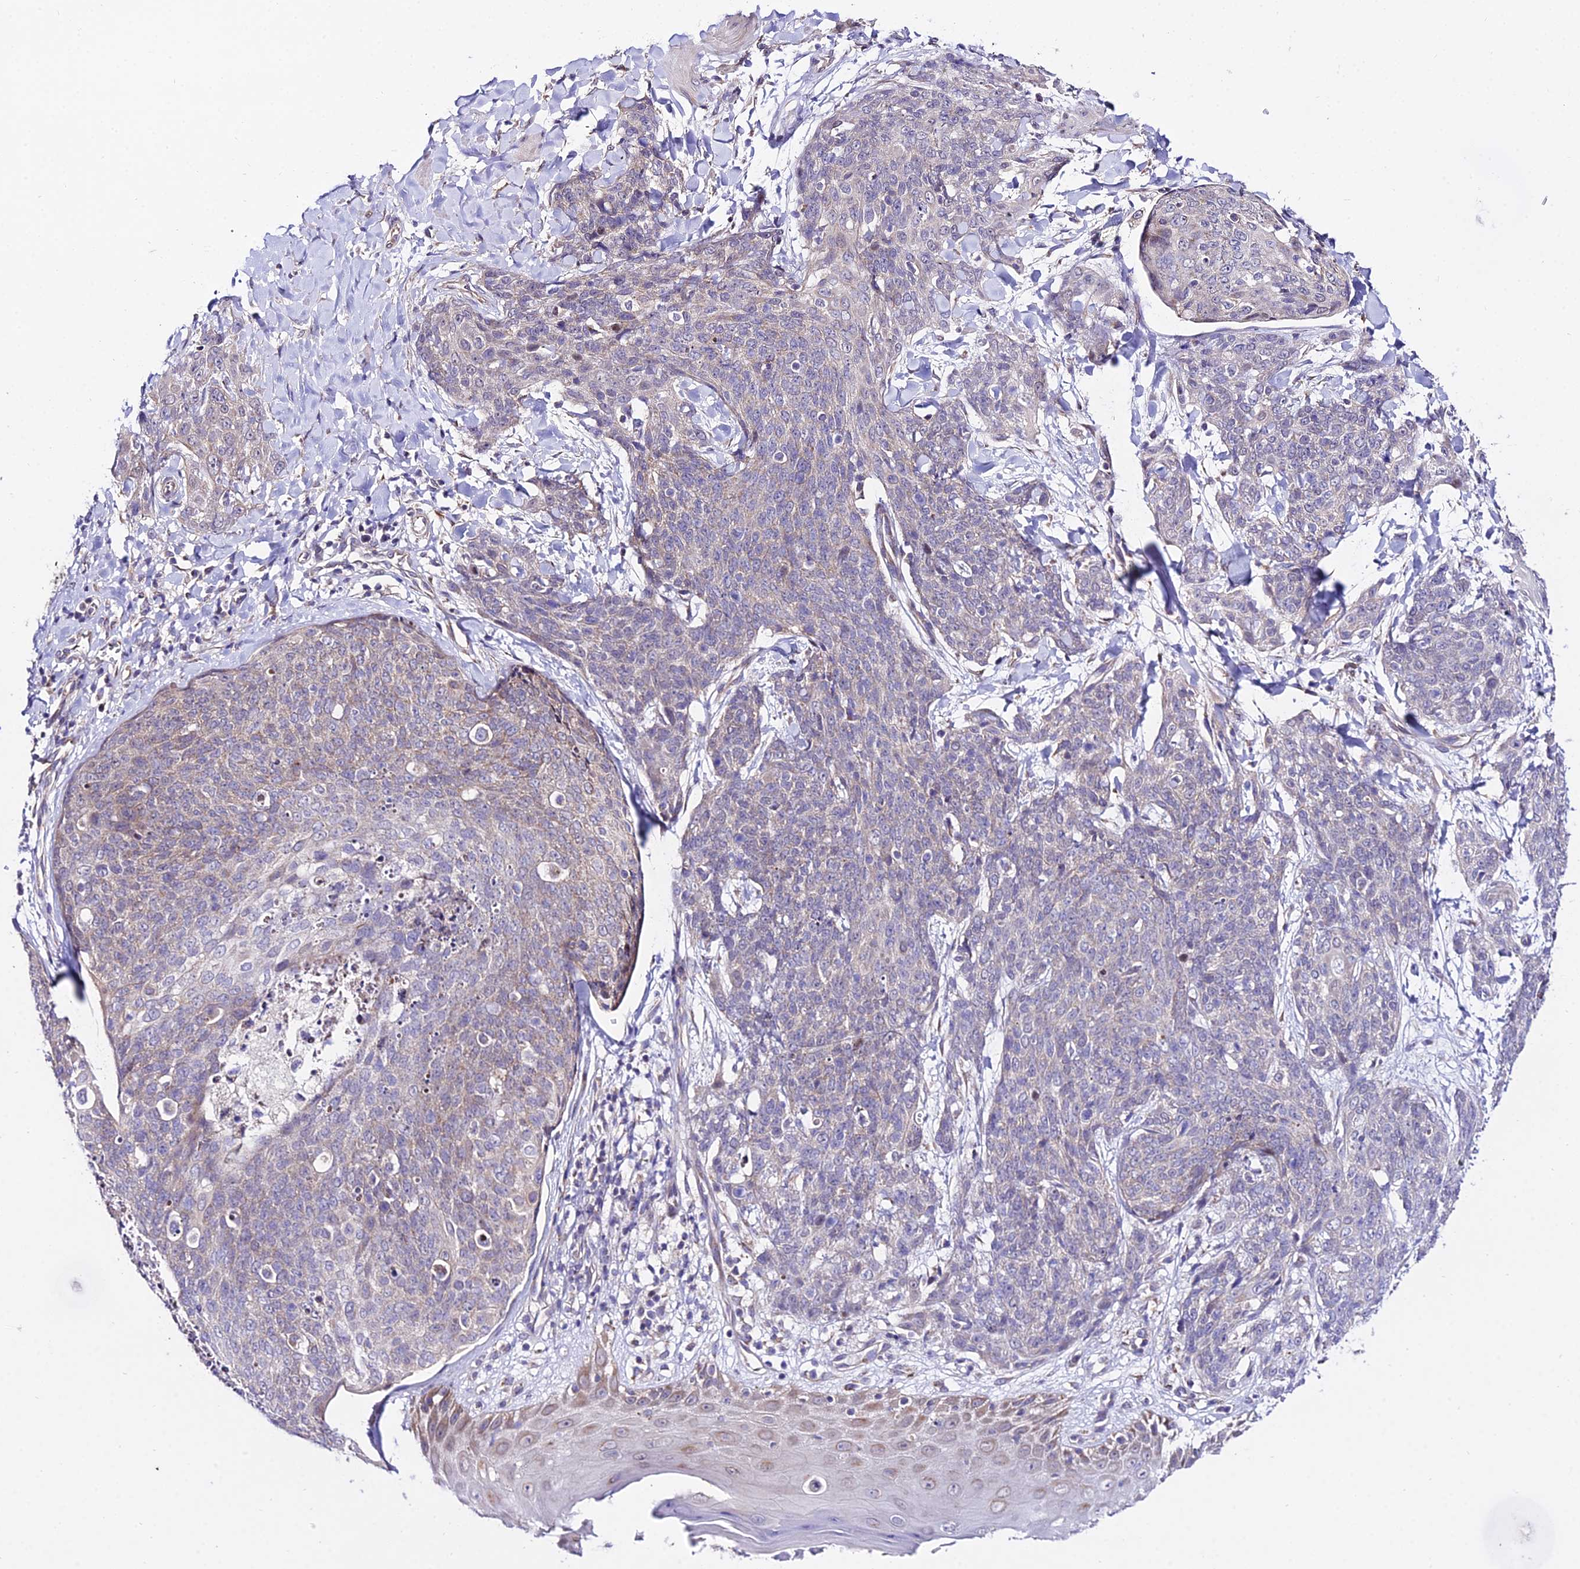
{"staining": {"intensity": "weak", "quantity": "<25%", "location": "cytoplasmic/membranous"}, "tissue": "skin cancer", "cell_type": "Tumor cells", "image_type": "cancer", "snomed": [{"axis": "morphology", "description": "Squamous cell carcinoma, NOS"}, {"axis": "topography", "description": "Skin"}, {"axis": "topography", "description": "Vulva"}], "caption": "Immunohistochemistry image of neoplastic tissue: skin cancer stained with DAB (3,3'-diaminobenzidine) shows no significant protein expression in tumor cells.", "gene": "ATP5PB", "patient": {"sex": "female", "age": 85}}